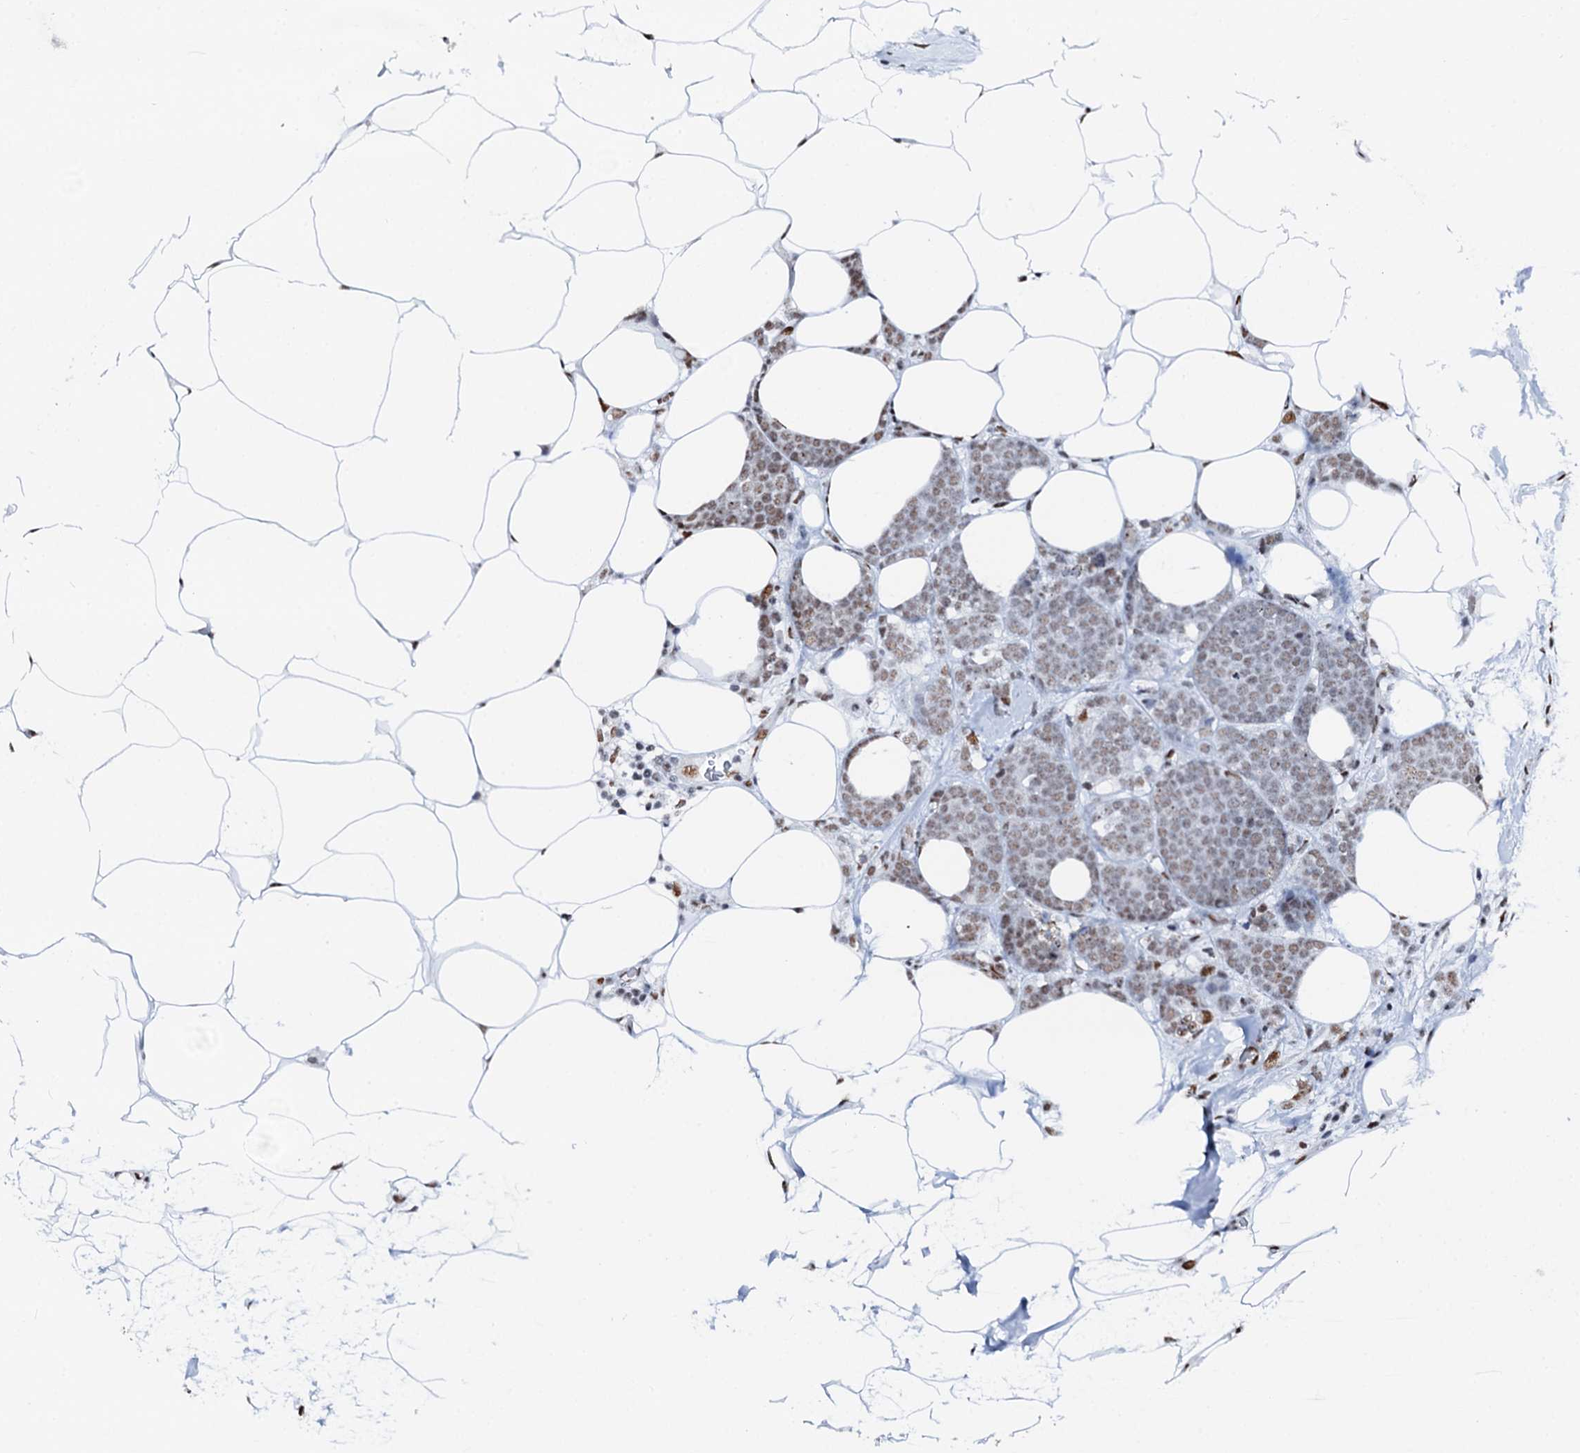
{"staining": {"intensity": "moderate", "quantity": ">75%", "location": "nuclear"}, "tissue": "breast cancer", "cell_type": "Tumor cells", "image_type": "cancer", "snomed": [{"axis": "morphology", "description": "Lobular carcinoma"}, {"axis": "topography", "description": "Breast"}], "caption": "DAB immunohistochemical staining of human breast cancer (lobular carcinoma) exhibits moderate nuclear protein expression in about >75% of tumor cells.", "gene": "NKAPD1", "patient": {"sex": "female", "age": 58}}